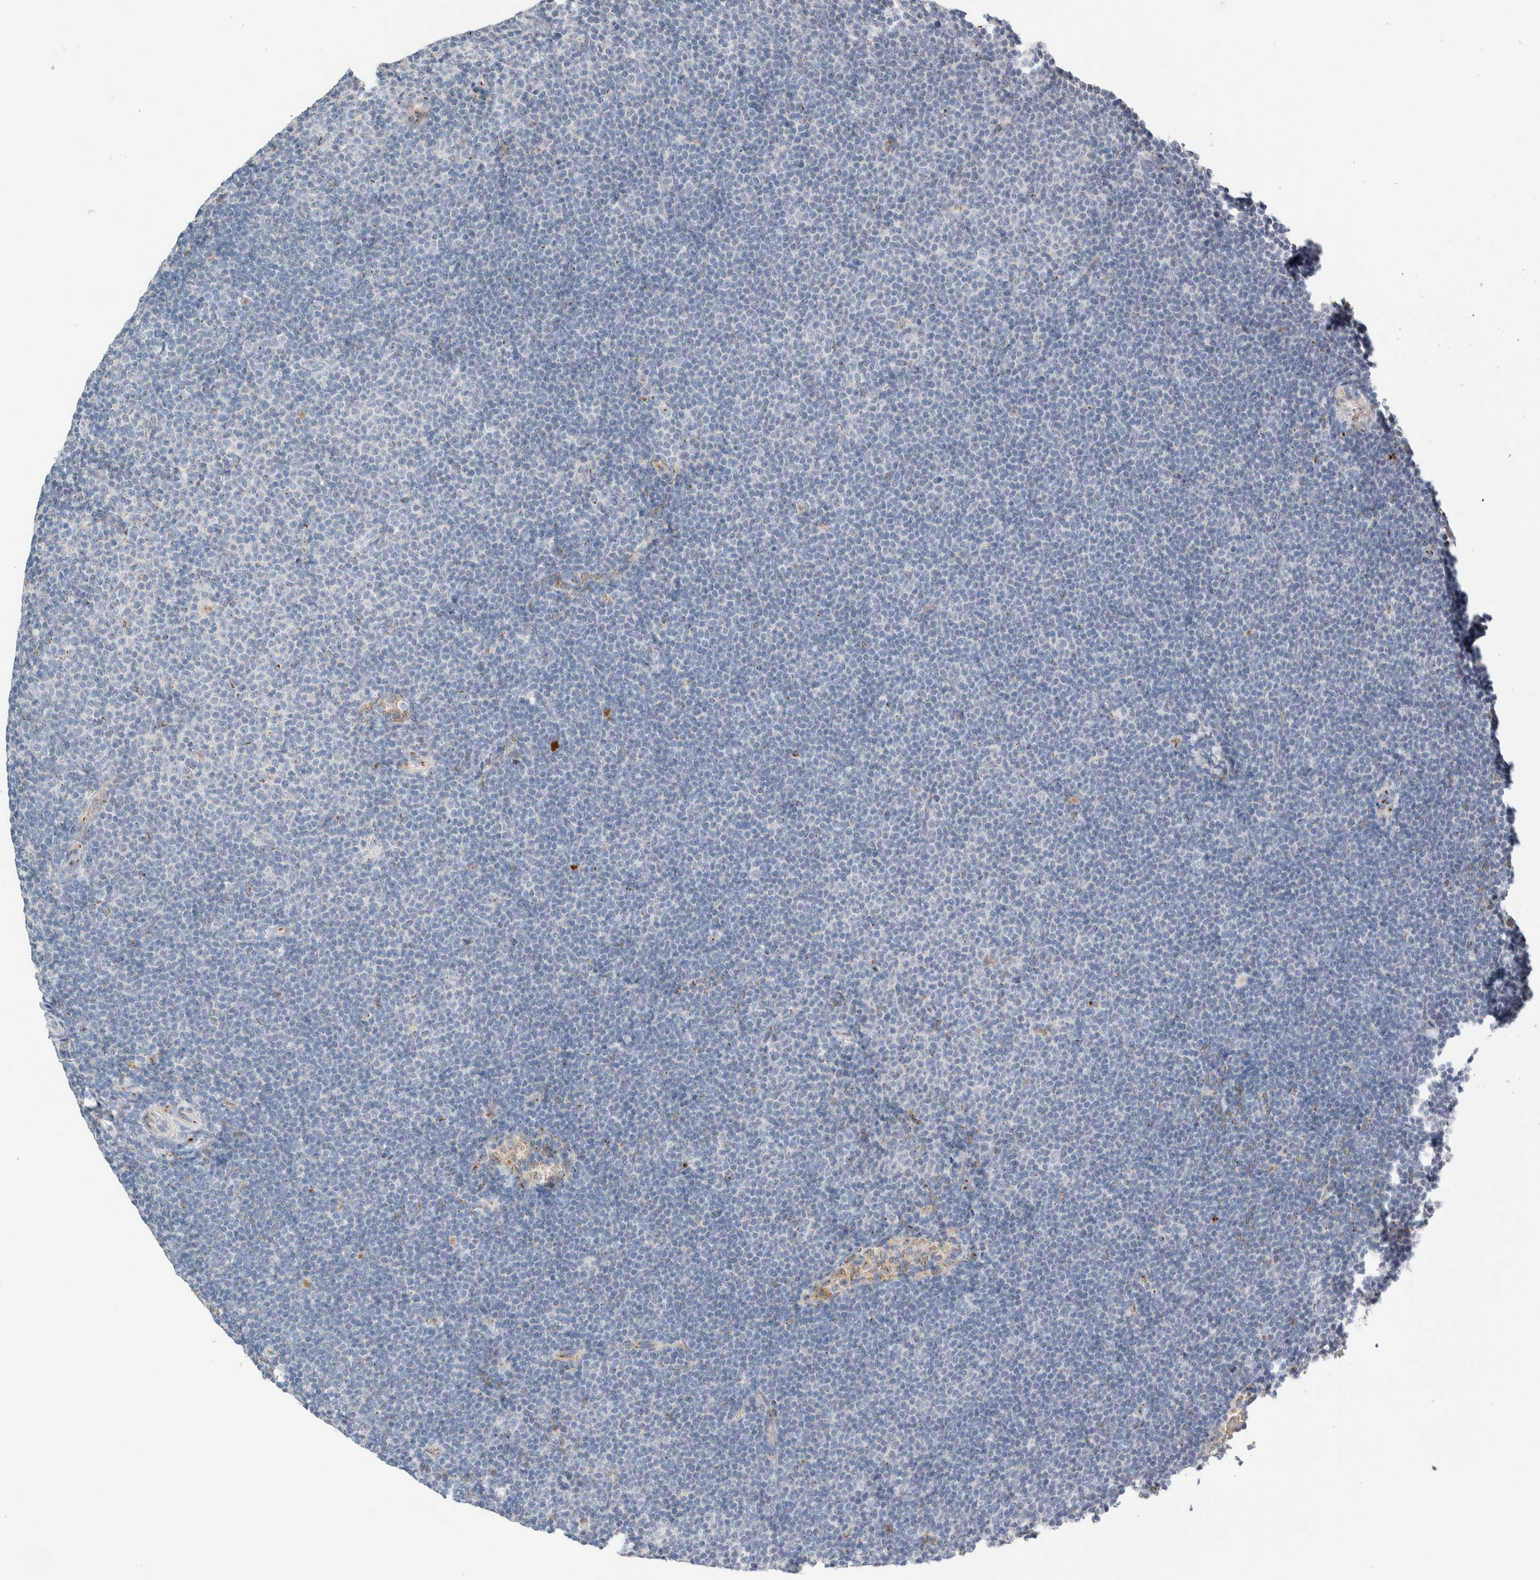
{"staining": {"intensity": "negative", "quantity": "none", "location": "none"}, "tissue": "lymphoma", "cell_type": "Tumor cells", "image_type": "cancer", "snomed": [{"axis": "morphology", "description": "Malignant lymphoma, non-Hodgkin's type, Low grade"}, {"axis": "topography", "description": "Lymph node"}], "caption": "DAB (3,3'-diaminobenzidine) immunohistochemical staining of human malignant lymphoma, non-Hodgkin's type (low-grade) demonstrates no significant positivity in tumor cells.", "gene": "SLC38A10", "patient": {"sex": "female", "age": 53}}